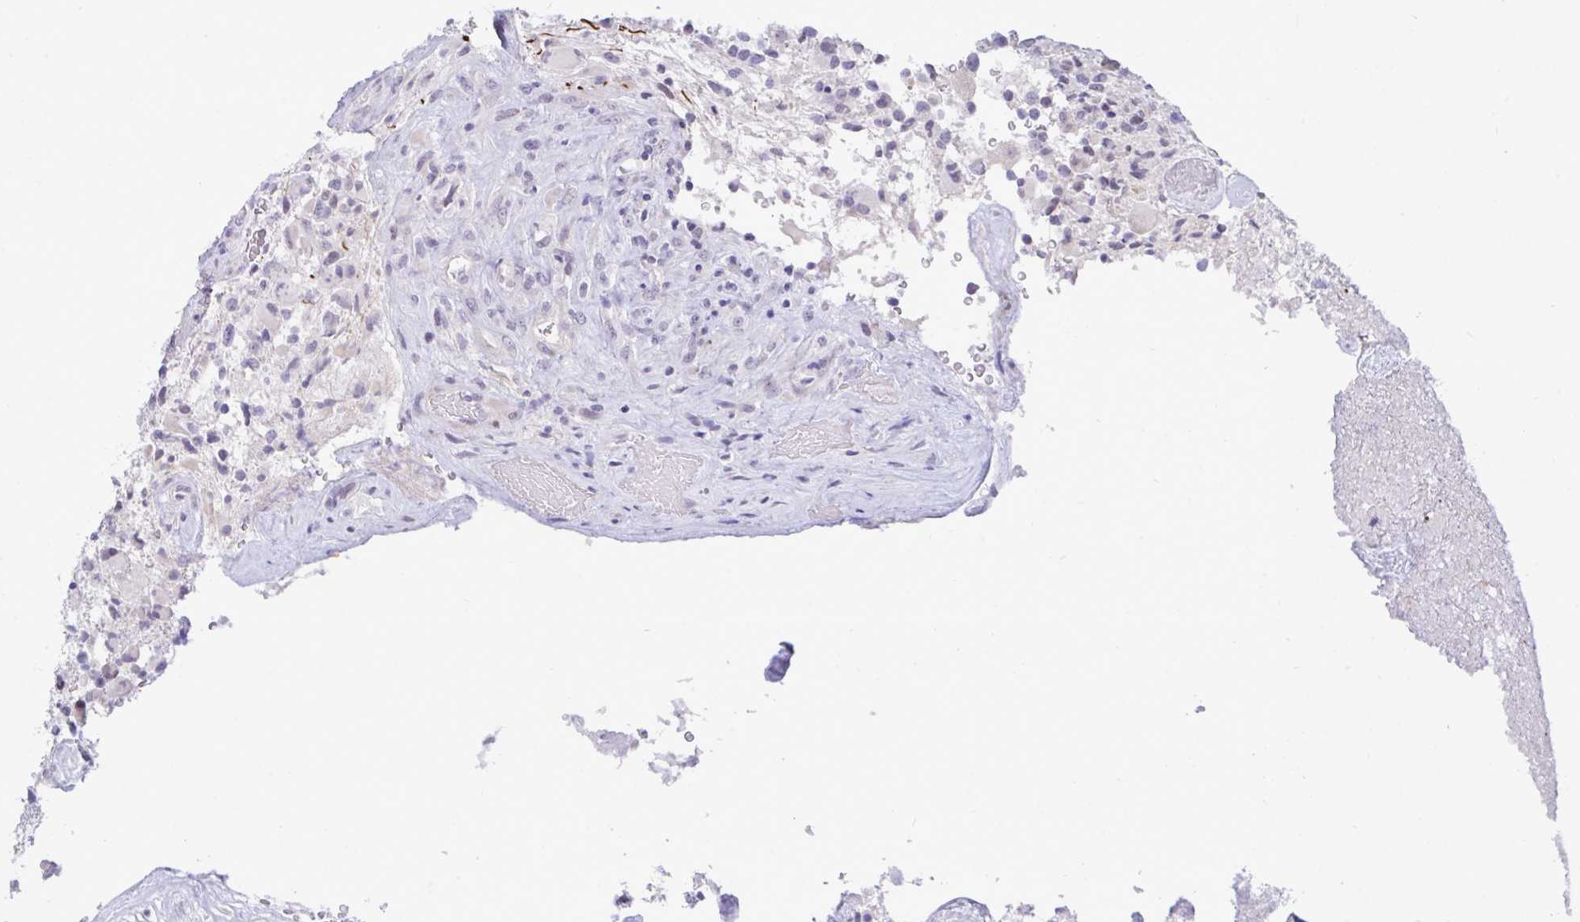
{"staining": {"intensity": "negative", "quantity": "none", "location": "none"}, "tissue": "glioma", "cell_type": "Tumor cells", "image_type": "cancer", "snomed": [{"axis": "morphology", "description": "Glioma, malignant, High grade"}, {"axis": "topography", "description": "Brain"}], "caption": "Tumor cells are negative for protein expression in human malignant glioma (high-grade).", "gene": "EPOP", "patient": {"sex": "female", "age": 65}}